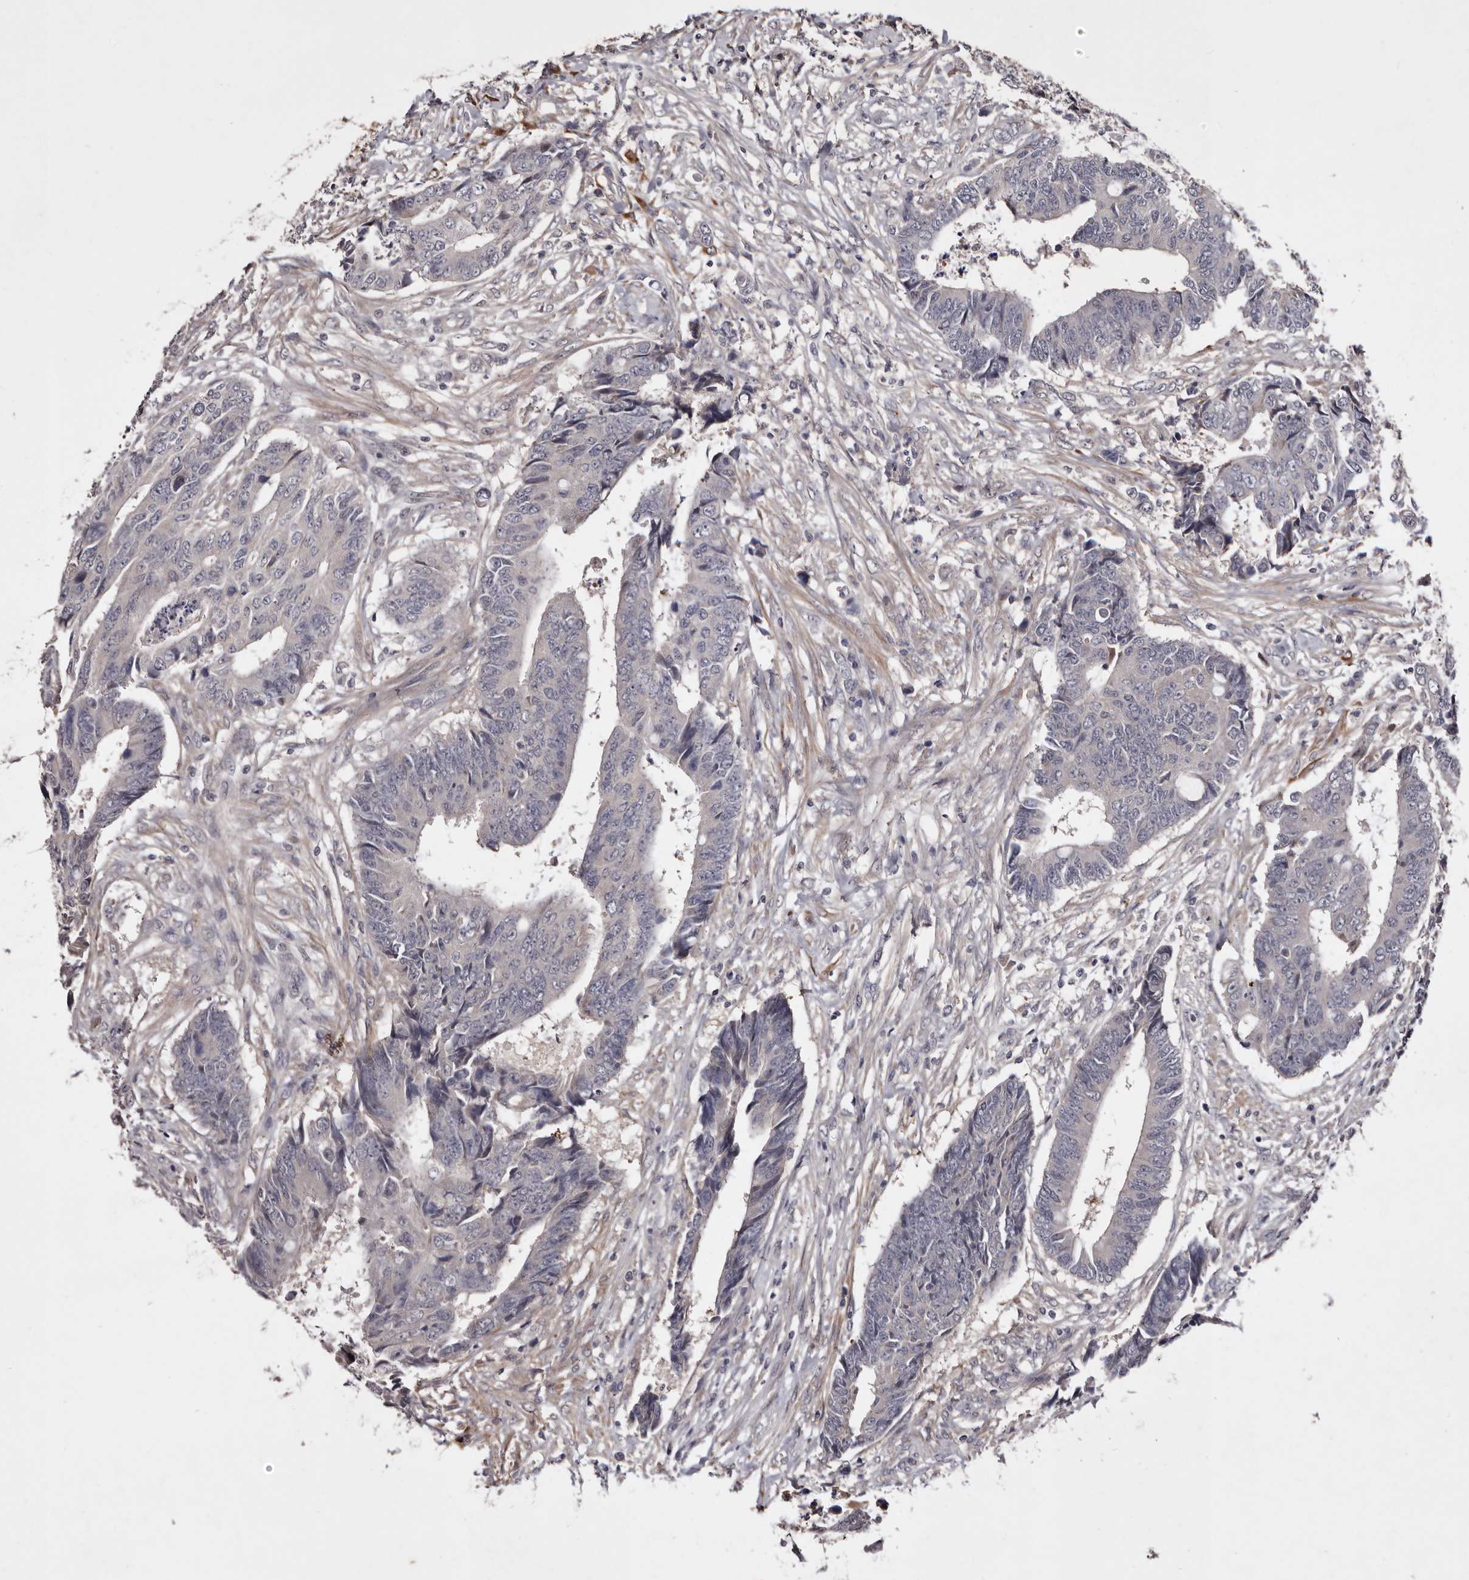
{"staining": {"intensity": "negative", "quantity": "none", "location": "none"}, "tissue": "colorectal cancer", "cell_type": "Tumor cells", "image_type": "cancer", "snomed": [{"axis": "morphology", "description": "Adenocarcinoma, NOS"}, {"axis": "topography", "description": "Rectum"}], "caption": "High power microscopy image of an immunohistochemistry micrograph of colorectal cancer (adenocarcinoma), revealing no significant staining in tumor cells.", "gene": "CYP1B1", "patient": {"sex": "male", "age": 84}}